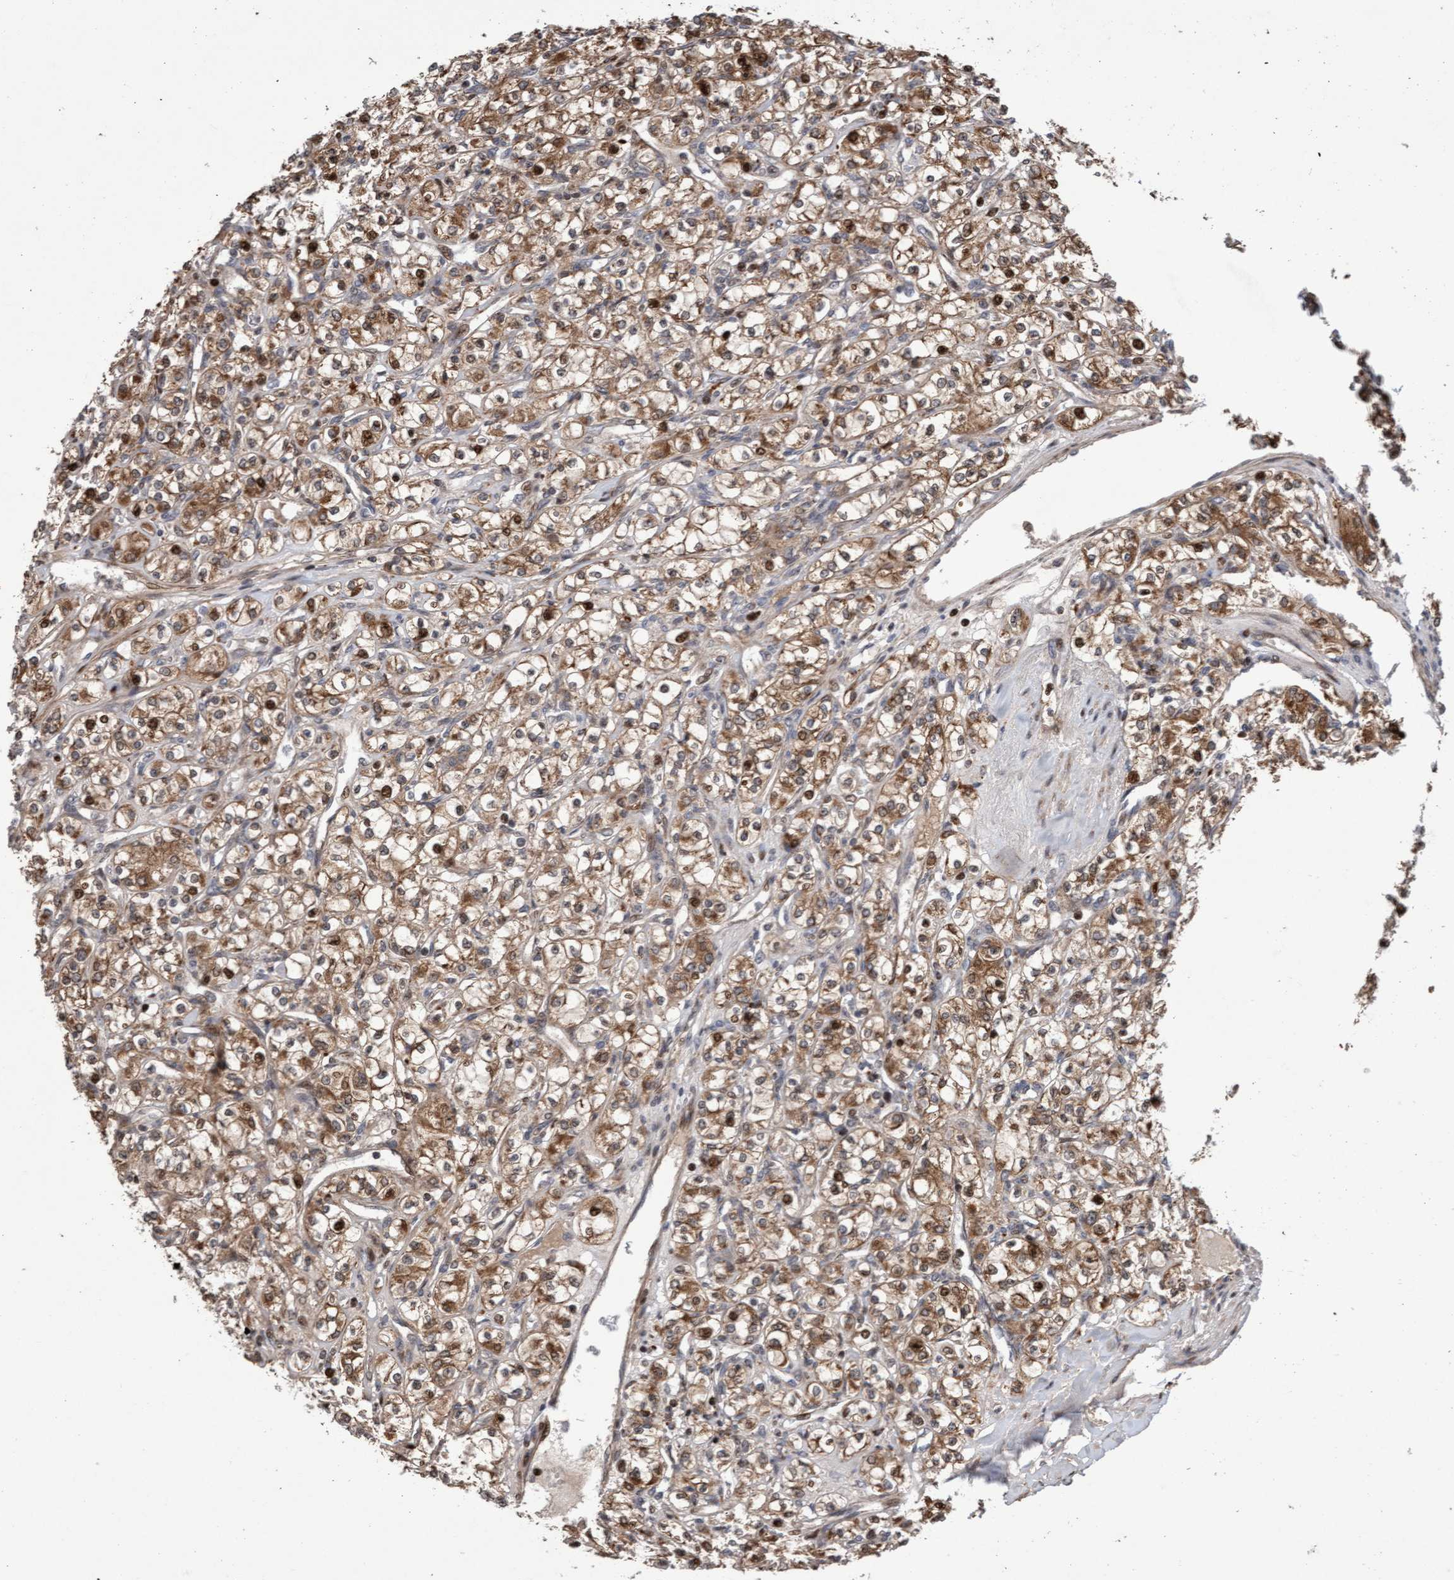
{"staining": {"intensity": "moderate", "quantity": ">75%", "location": "cytoplasmic/membranous"}, "tissue": "renal cancer", "cell_type": "Tumor cells", "image_type": "cancer", "snomed": [{"axis": "morphology", "description": "Adenocarcinoma, NOS"}, {"axis": "topography", "description": "Kidney"}], "caption": "Immunohistochemical staining of human renal adenocarcinoma reveals medium levels of moderate cytoplasmic/membranous protein expression in approximately >75% of tumor cells.", "gene": "PECR", "patient": {"sex": "male", "age": 77}}